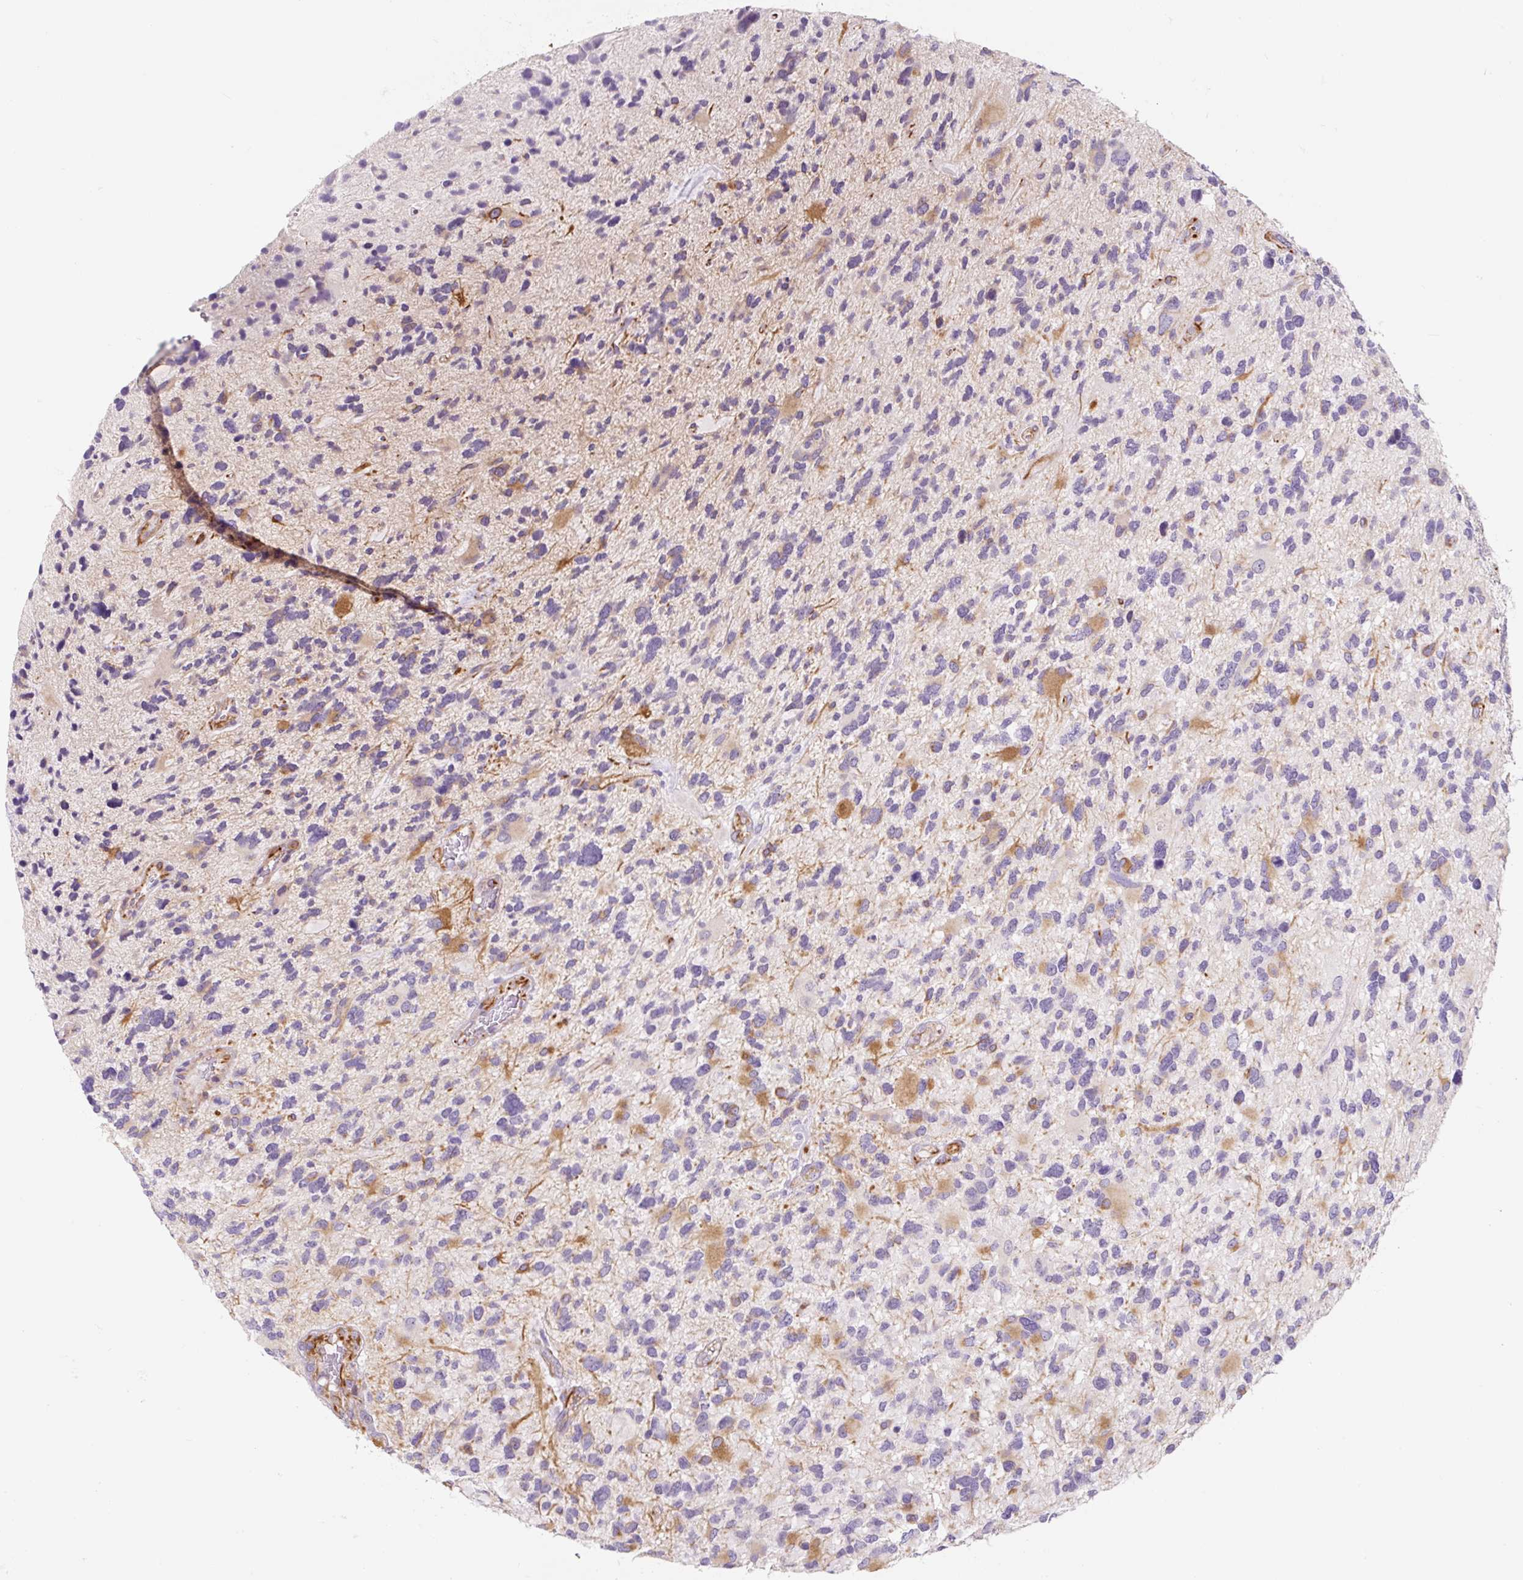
{"staining": {"intensity": "moderate", "quantity": "<25%", "location": "cytoplasmic/membranous"}, "tissue": "glioma", "cell_type": "Tumor cells", "image_type": "cancer", "snomed": [{"axis": "morphology", "description": "Glioma, malignant, High grade"}, {"axis": "topography", "description": "Brain"}], "caption": "Human malignant high-grade glioma stained for a protein (brown) reveals moderate cytoplasmic/membranous positive positivity in approximately <25% of tumor cells.", "gene": "CCL25", "patient": {"sex": "female", "age": 11}}